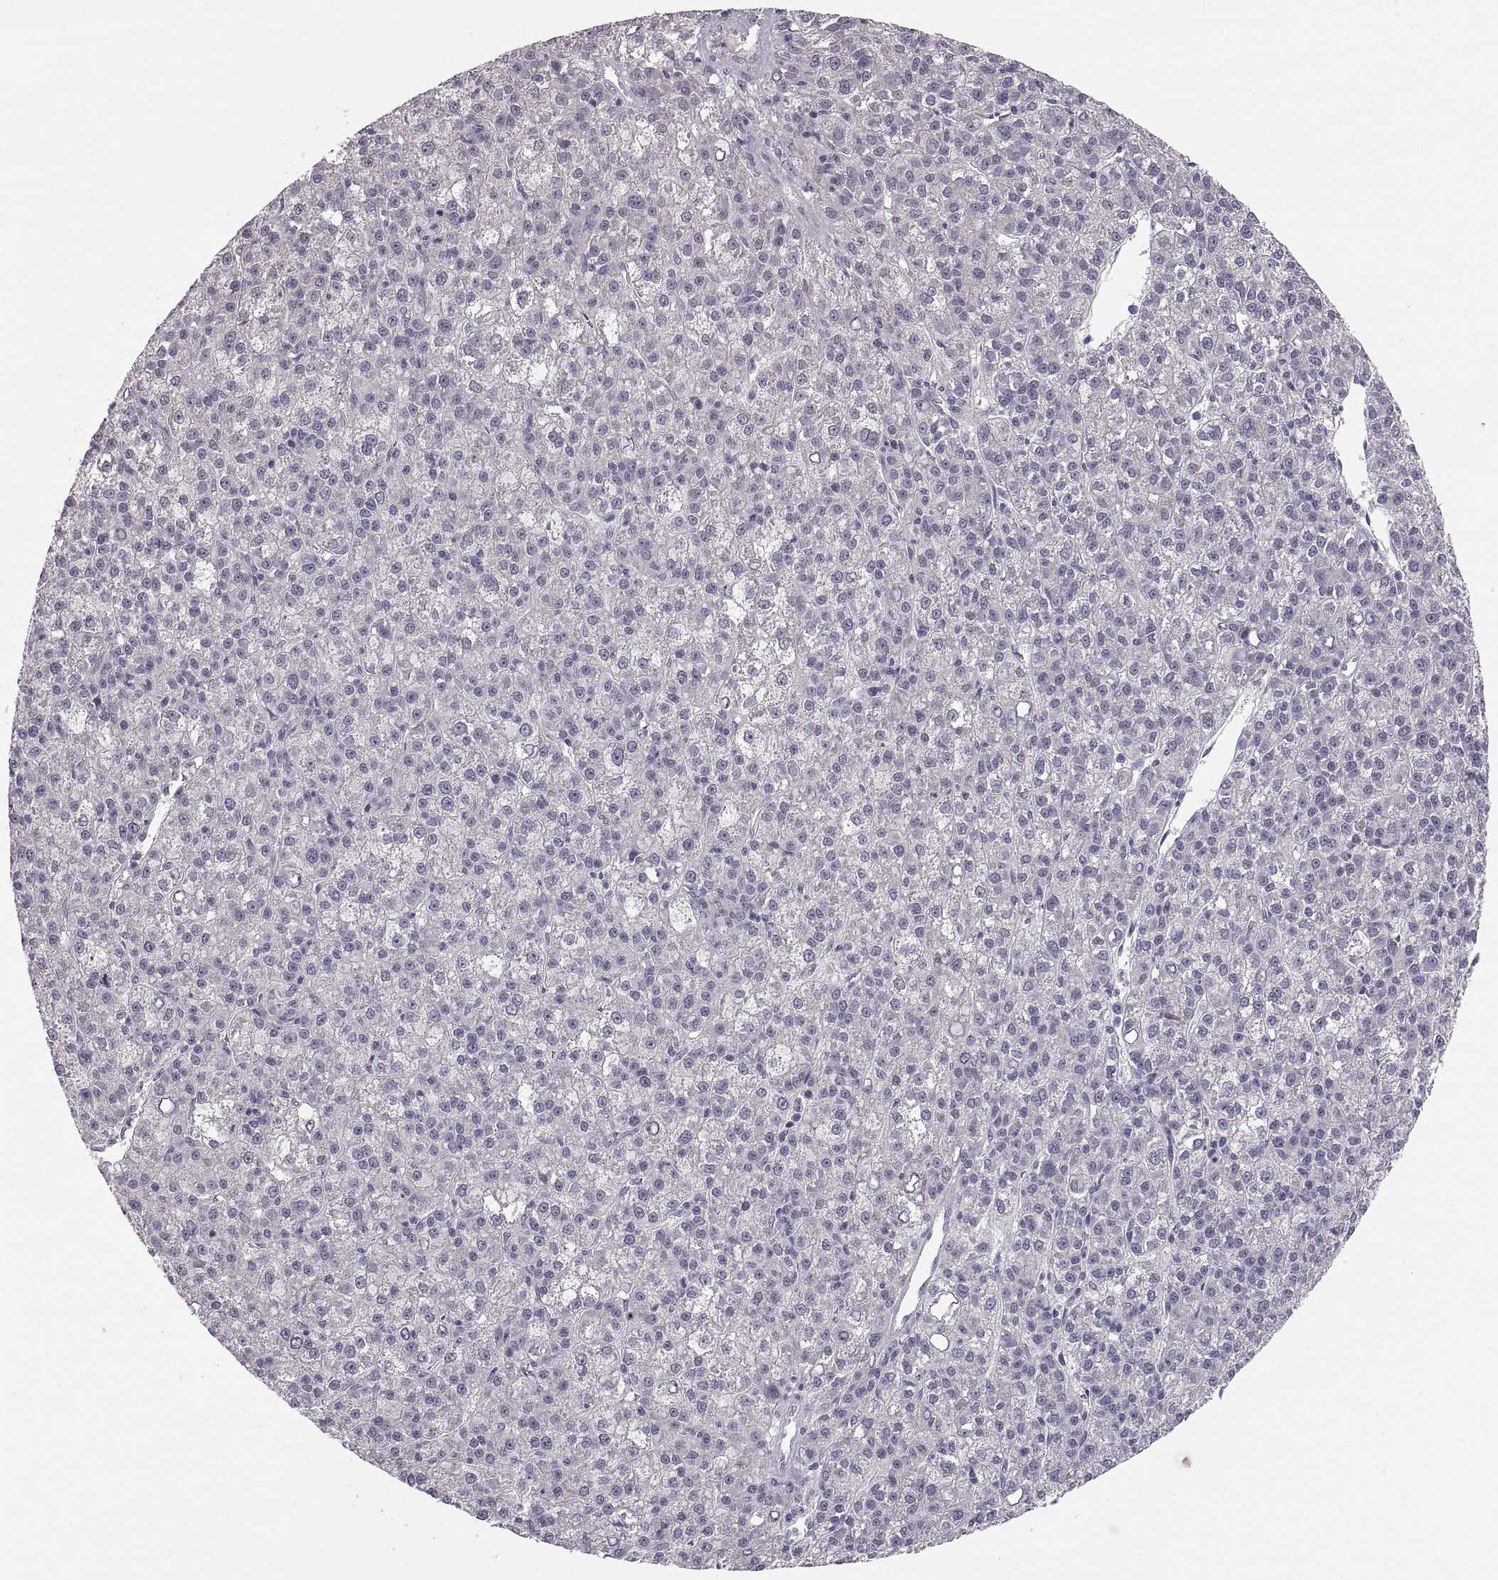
{"staining": {"intensity": "negative", "quantity": "none", "location": "none"}, "tissue": "liver cancer", "cell_type": "Tumor cells", "image_type": "cancer", "snomed": [{"axis": "morphology", "description": "Carcinoma, Hepatocellular, NOS"}, {"axis": "topography", "description": "Liver"}], "caption": "High power microscopy histopathology image of an immunohistochemistry photomicrograph of liver hepatocellular carcinoma, revealing no significant expression in tumor cells.", "gene": "PAX2", "patient": {"sex": "female", "age": 60}}